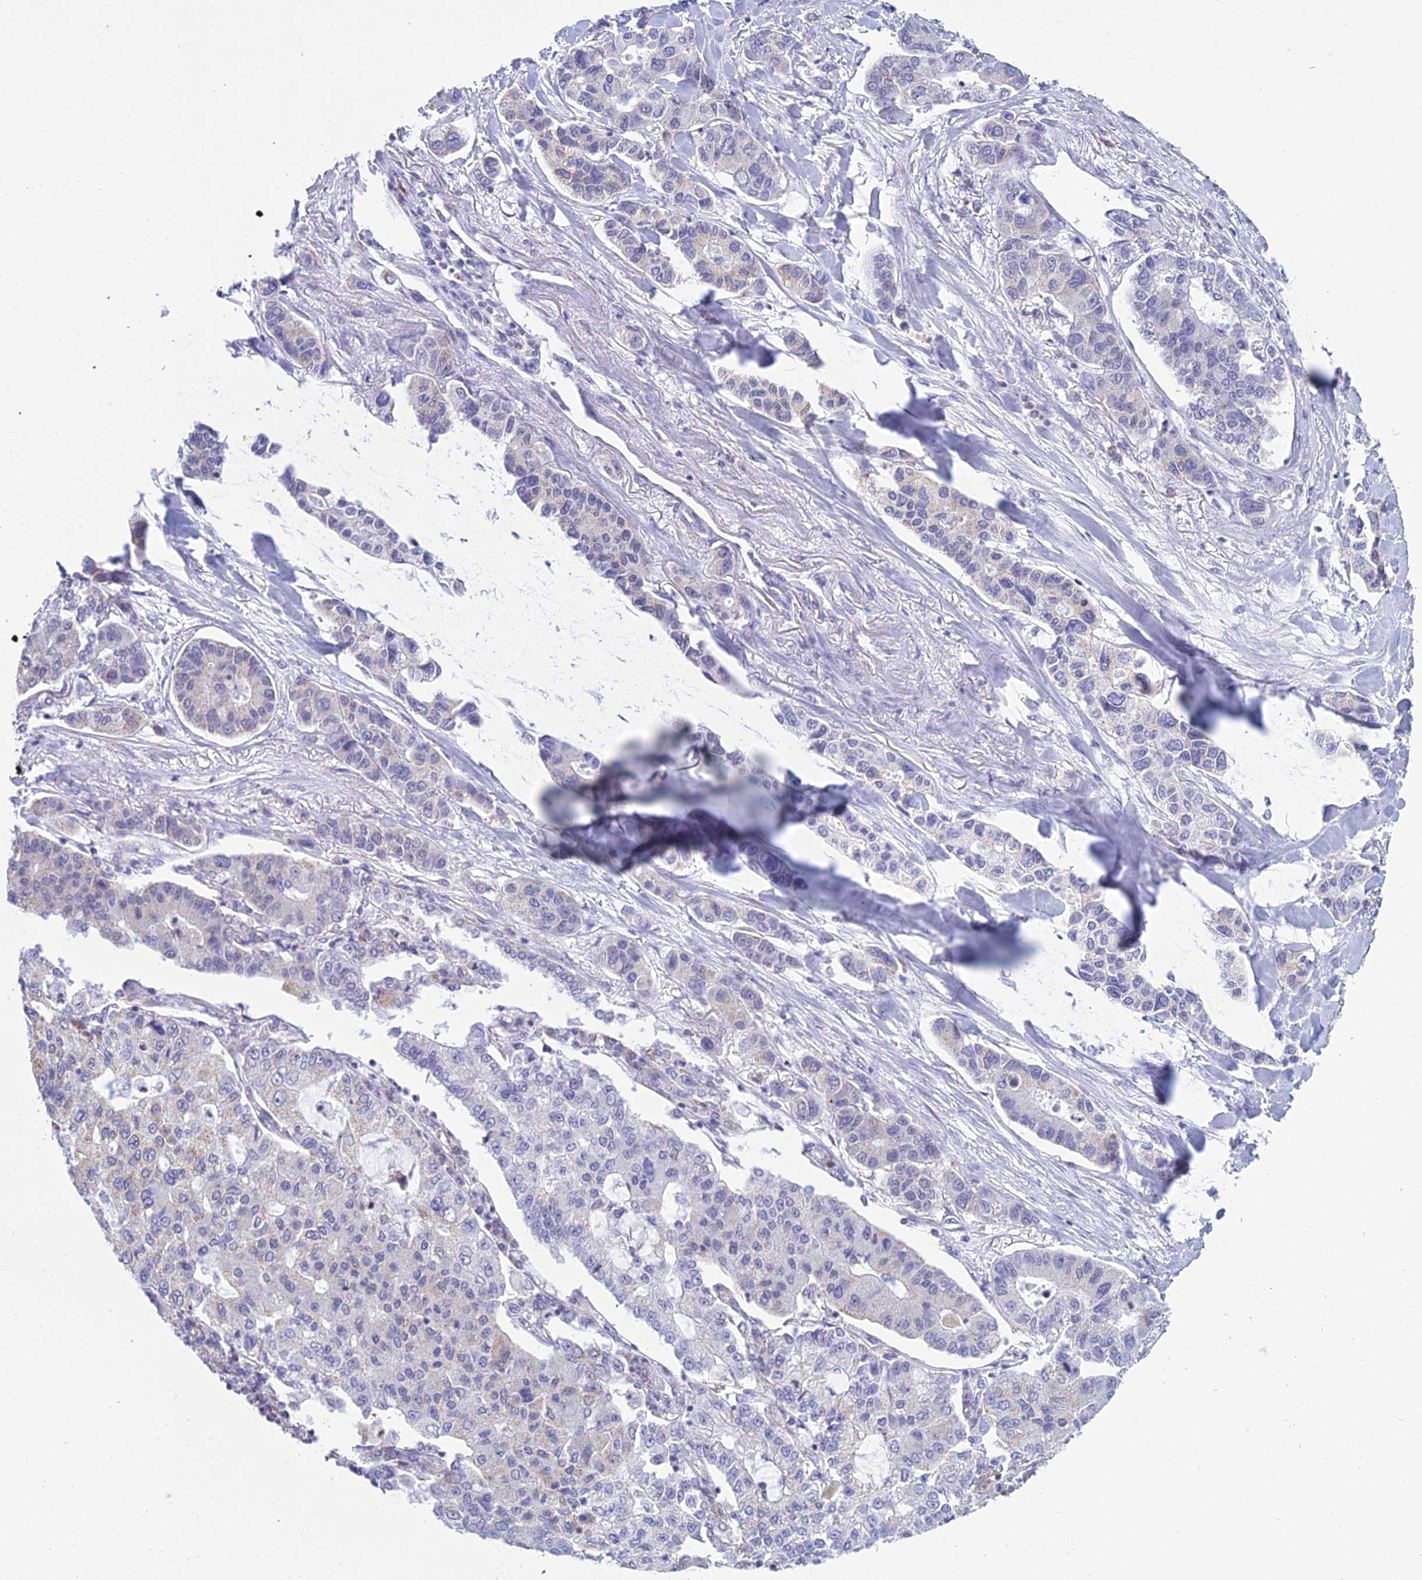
{"staining": {"intensity": "negative", "quantity": "none", "location": "none"}, "tissue": "lung cancer", "cell_type": "Tumor cells", "image_type": "cancer", "snomed": [{"axis": "morphology", "description": "Adenocarcinoma, NOS"}, {"axis": "topography", "description": "Lung"}], "caption": "A micrograph of lung cancer (adenocarcinoma) stained for a protein displays no brown staining in tumor cells.", "gene": "KLF14", "patient": {"sex": "male", "age": 49}}